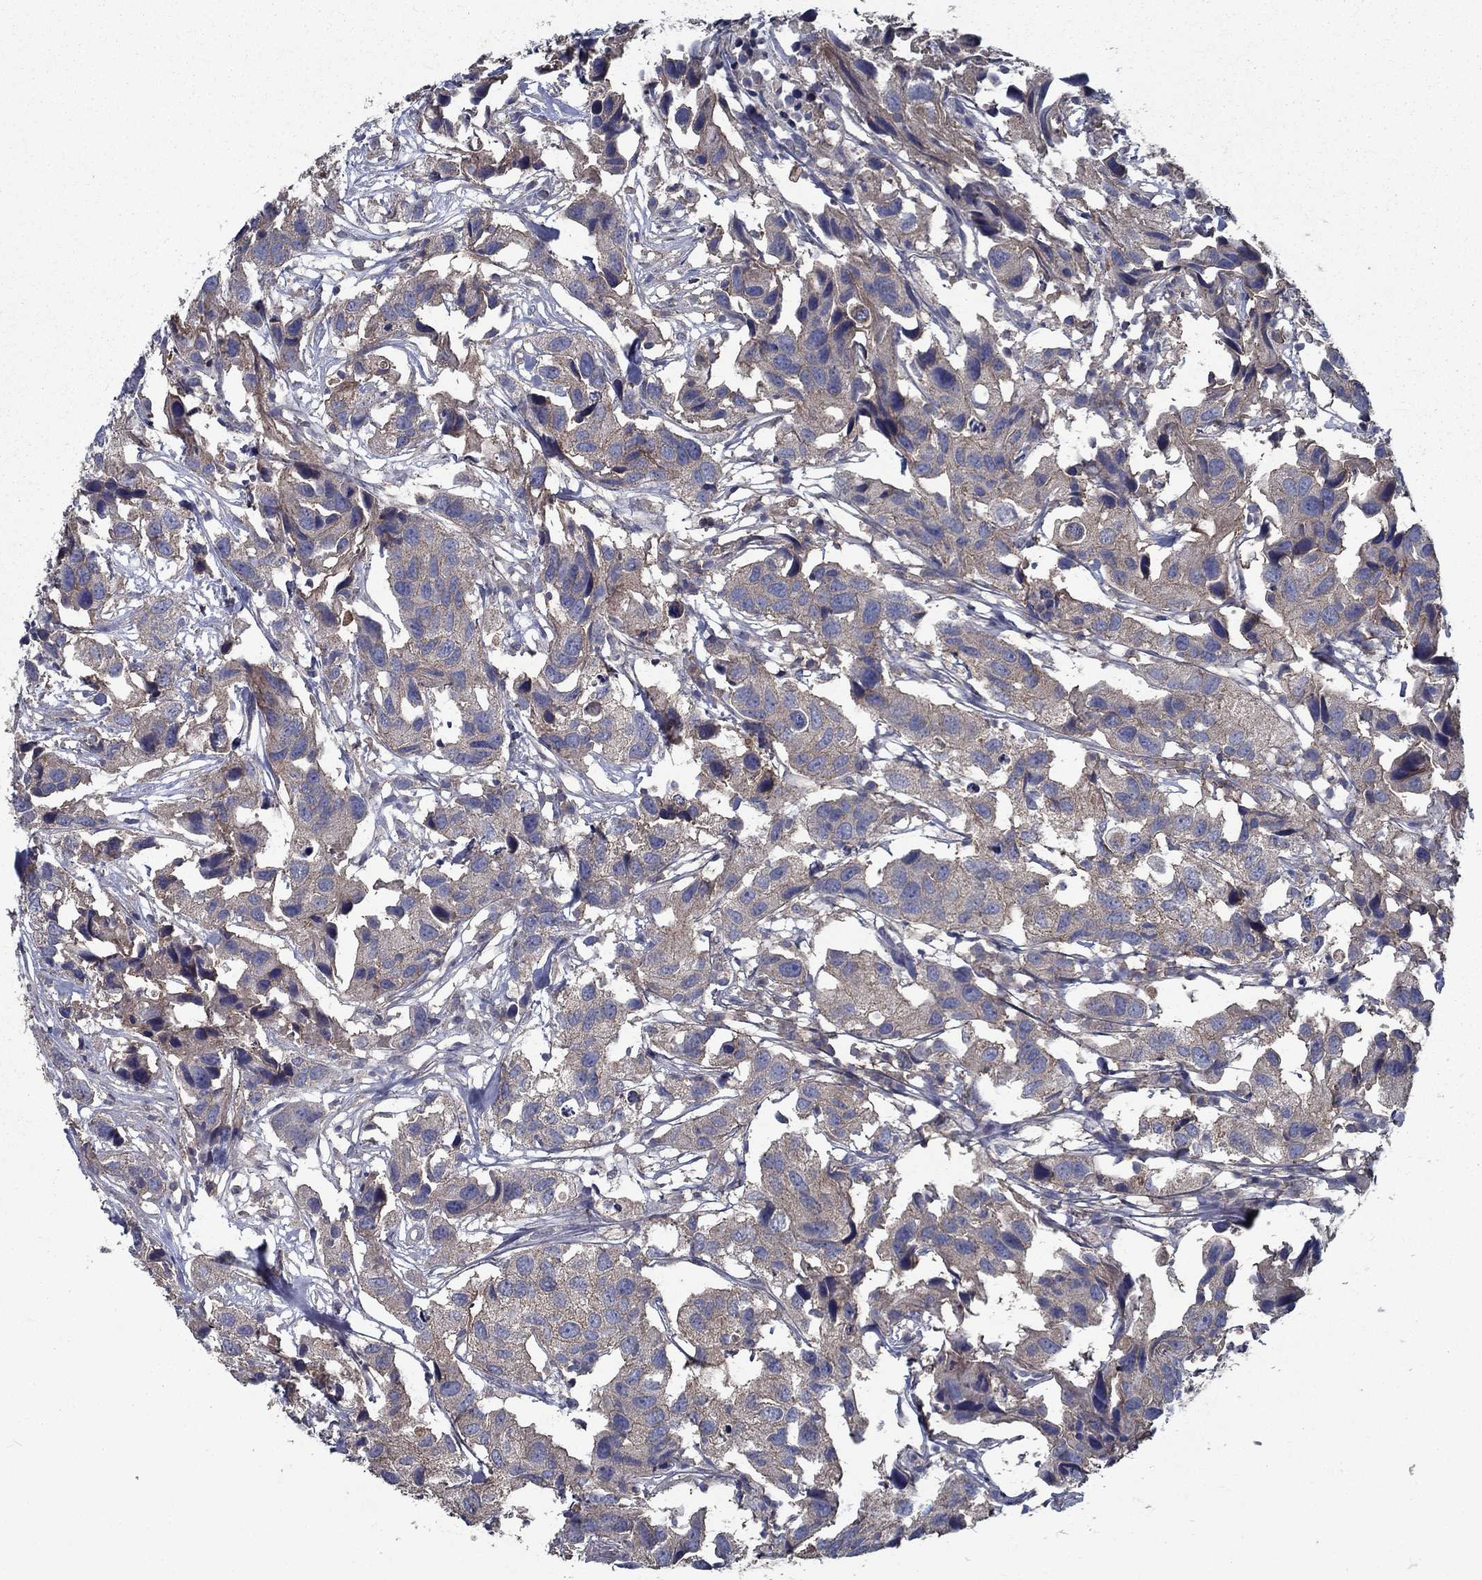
{"staining": {"intensity": "weak", "quantity": ">75%", "location": "cytoplasmic/membranous"}, "tissue": "urothelial cancer", "cell_type": "Tumor cells", "image_type": "cancer", "snomed": [{"axis": "morphology", "description": "Urothelial carcinoma, High grade"}, {"axis": "topography", "description": "Urinary bladder"}], "caption": "High-power microscopy captured an IHC micrograph of urothelial cancer, revealing weak cytoplasmic/membranous staining in about >75% of tumor cells.", "gene": "SLC44A1", "patient": {"sex": "male", "age": 79}}